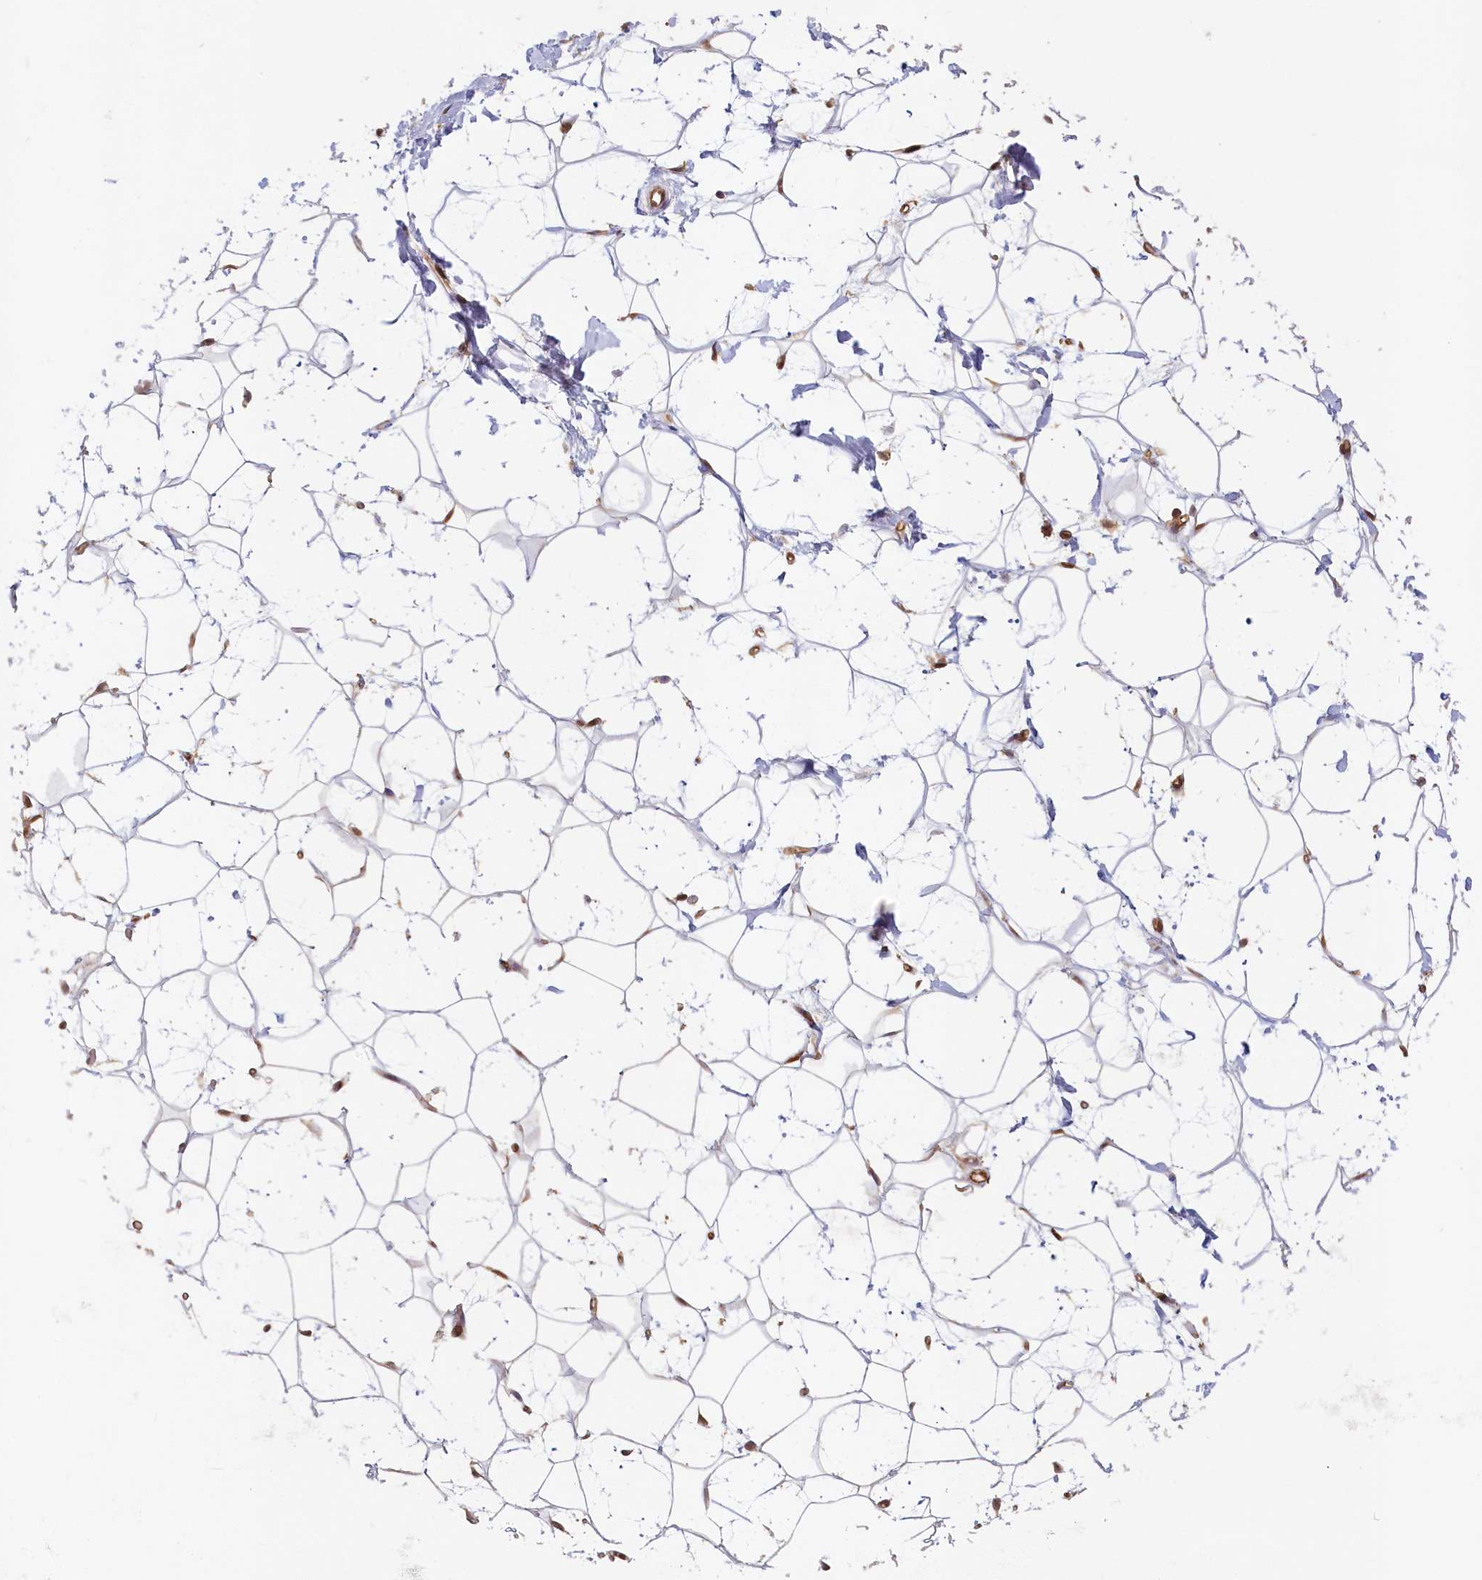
{"staining": {"intensity": "moderate", "quantity": ">75%", "location": "cytoplasmic/membranous,nuclear"}, "tissue": "adipose tissue", "cell_type": "Adipocytes", "image_type": "normal", "snomed": [{"axis": "morphology", "description": "Normal tissue, NOS"}, {"axis": "topography", "description": "Breast"}], "caption": "Adipose tissue stained with DAB immunohistochemistry demonstrates medium levels of moderate cytoplasmic/membranous,nuclear positivity in approximately >75% of adipocytes.", "gene": "C19orf44", "patient": {"sex": "female", "age": 26}}